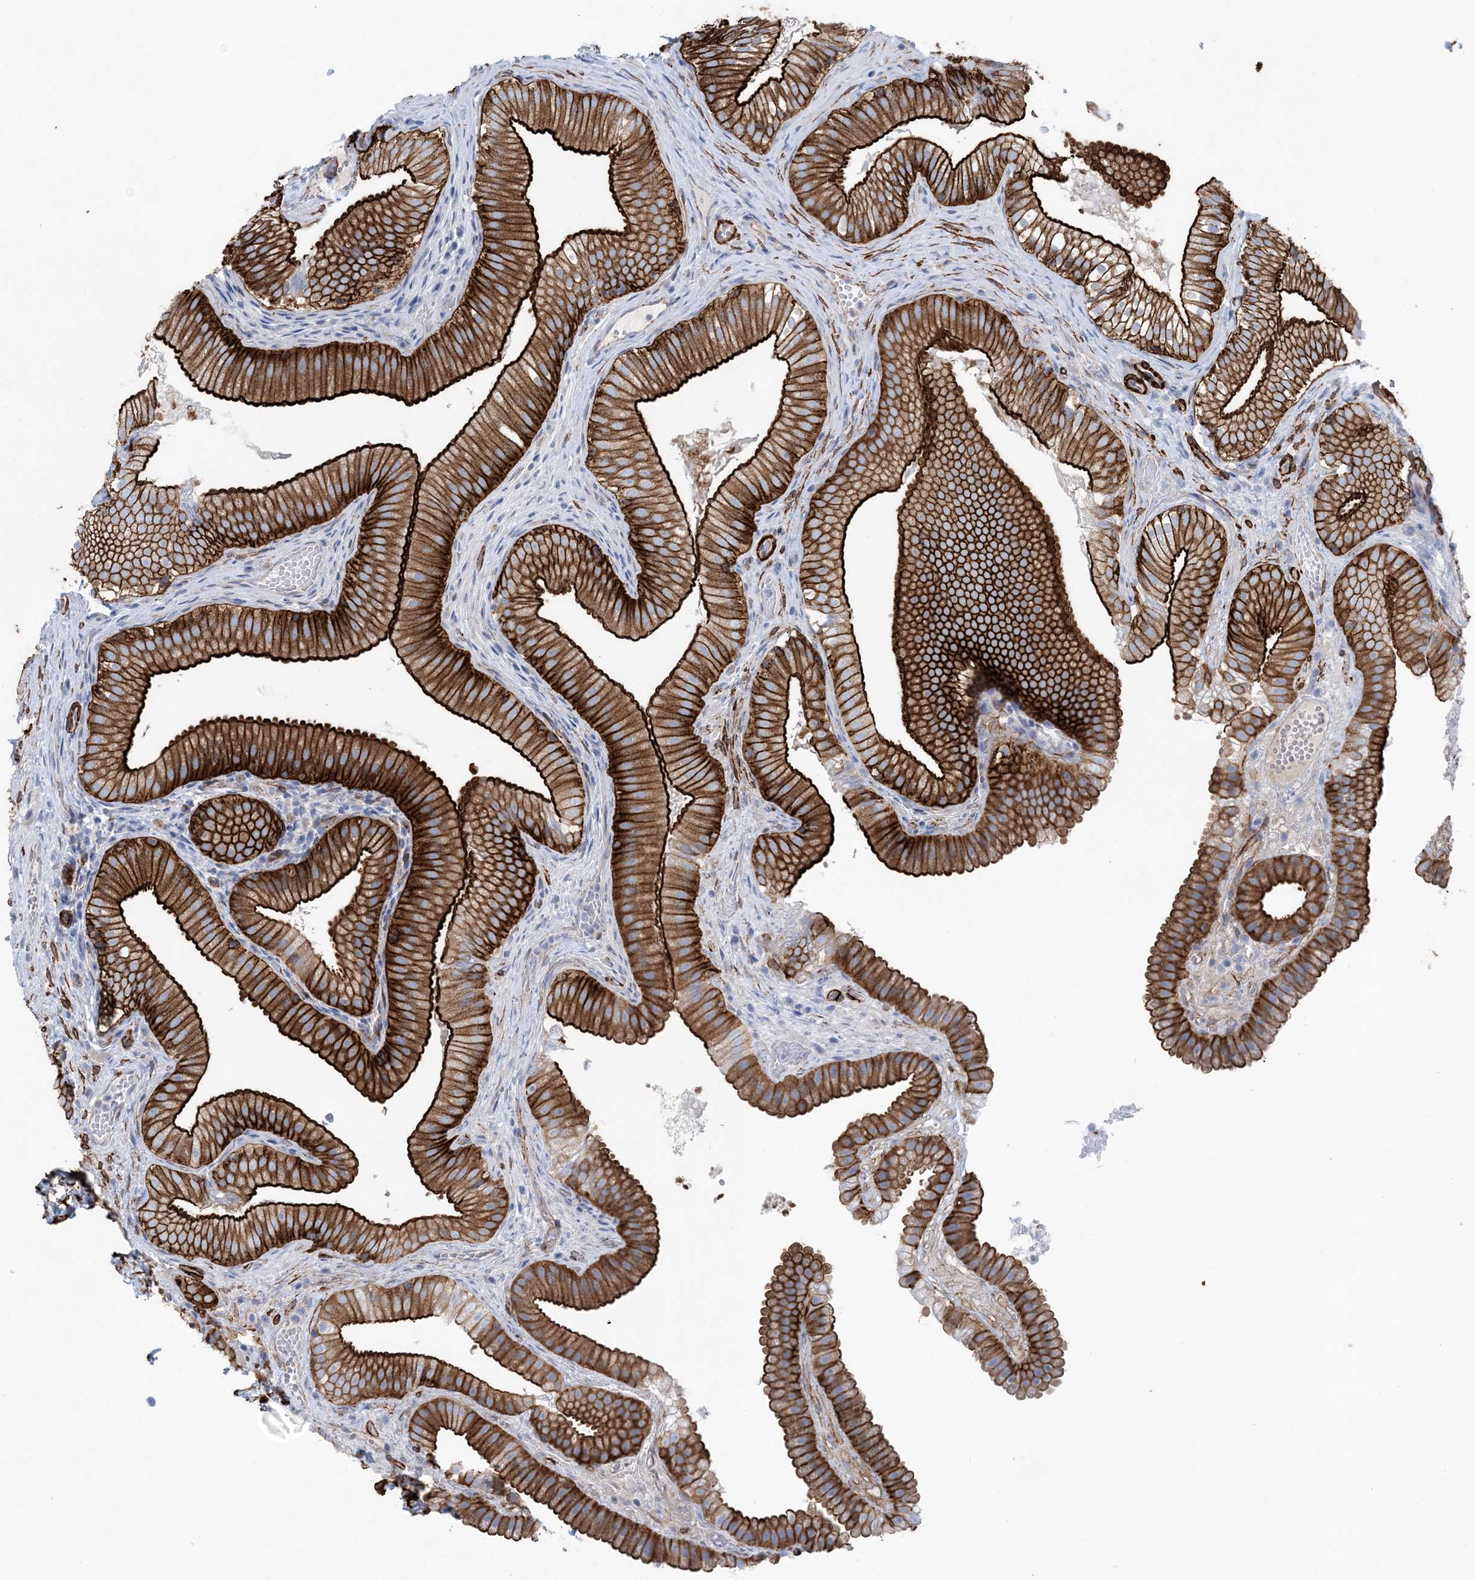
{"staining": {"intensity": "strong", "quantity": ">75%", "location": "cytoplasmic/membranous"}, "tissue": "gallbladder", "cell_type": "Glandular cells", "image_type": "normal", "snomed": [{"axis": "morphology", "description": "Normal tissue, NOS"}, {"axis": "topography", "description": "Gallbladder"}], "caption": "This is an image of immunohistochemistry staining of normal gallbladder, which shows strong positivity in the cytoplasmic/membranous of glandular cells.", "gene": "SHANK1", "patient": {"sex": "female", "age": 30}}